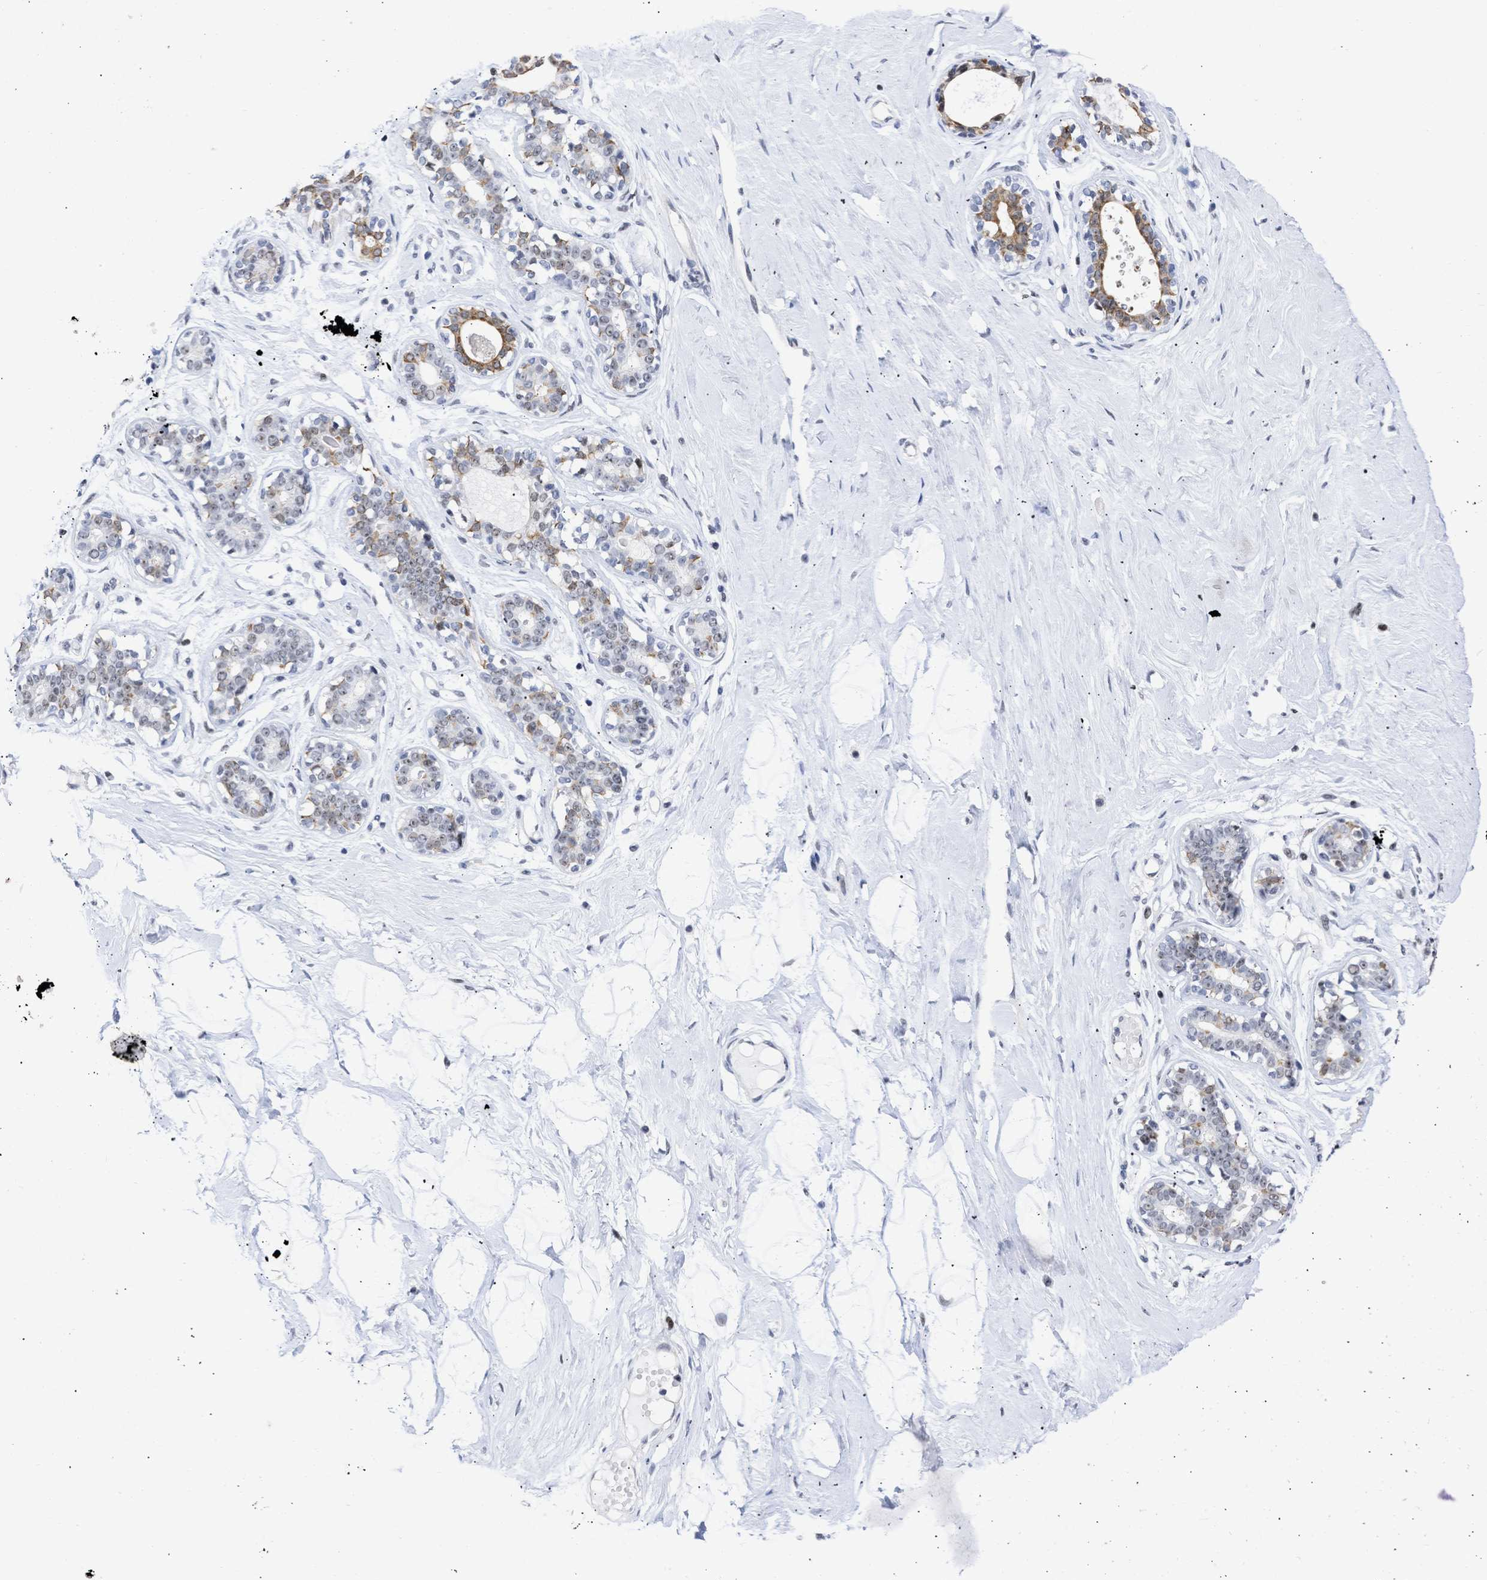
{"staining": {"intensity": "negative", "quantity": "none", "location": "none"}, "tissue": "breast", "cell_type": "Adipocytes", "image_type": "normal", "snomed": [{"axis": "morphology", "description": "Normal tissue, NOS"}, {"axis": "topography", "description": "Breast"}], "caption": "Adipocytes show no significant protein positivity in benign breast. (DAB IHC, high magnification).", "gene": "DDX41", "patient": {"sex": "female", "age": 23}}